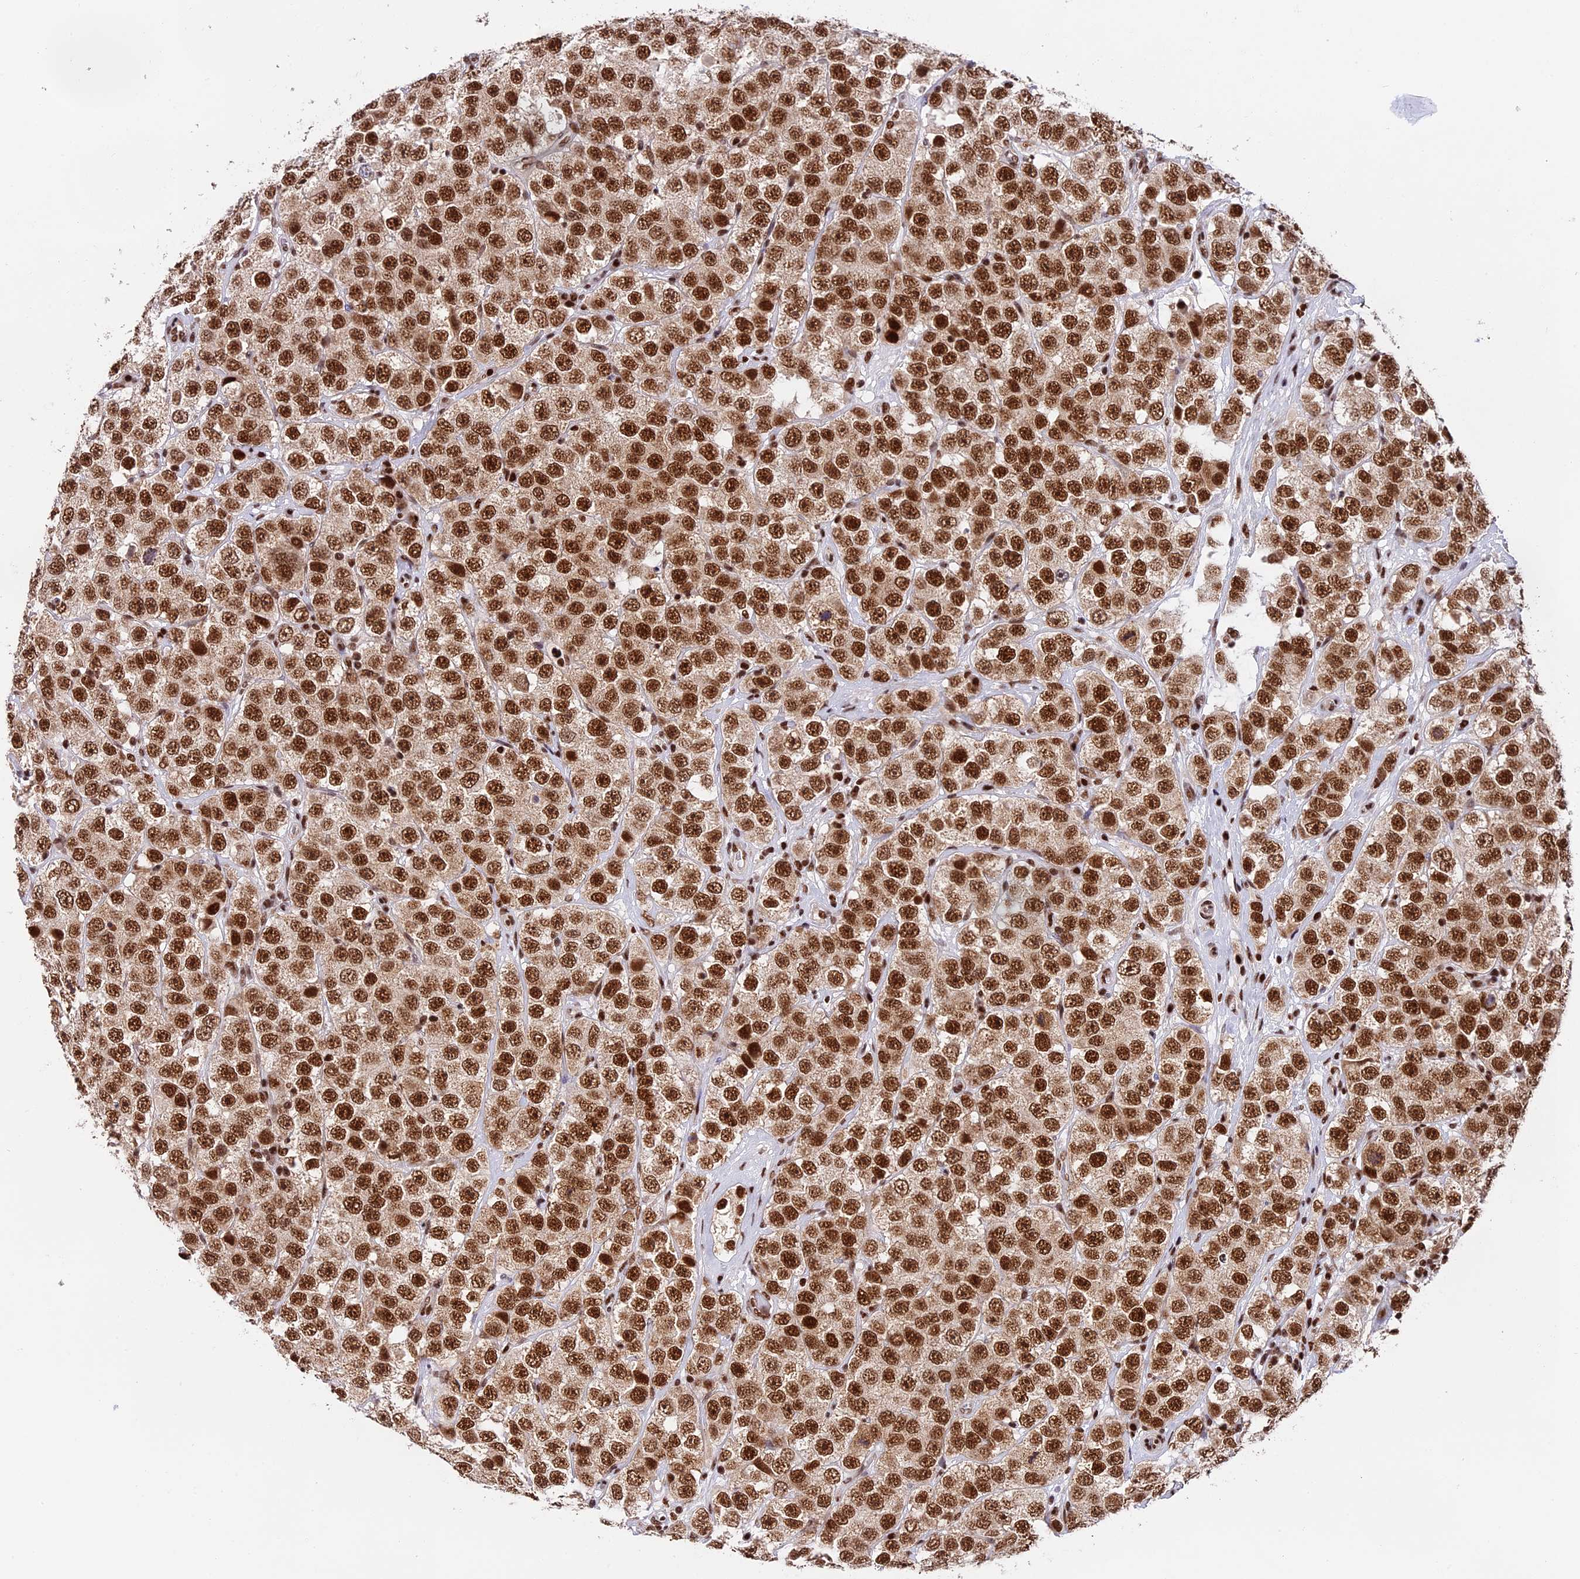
{"staining": {"intensity": "strong", "quantity": ">75%", "location": "nuclear"}, "tissue": "testis cancer", "cell_type": "Tumor cells", "image_type": "cancer", "snomed": [{"axis": "morphology", "description": "Seminoma, NOS"}, {"axis": "topography", "description": "Testis"}], "caption": "Testis cancer stained with IHC exhibits strong nuclear positivity in about >75% of tumor cells.", "gene": "RAMAC", "patient": {"sex": "male", "age": 28}}